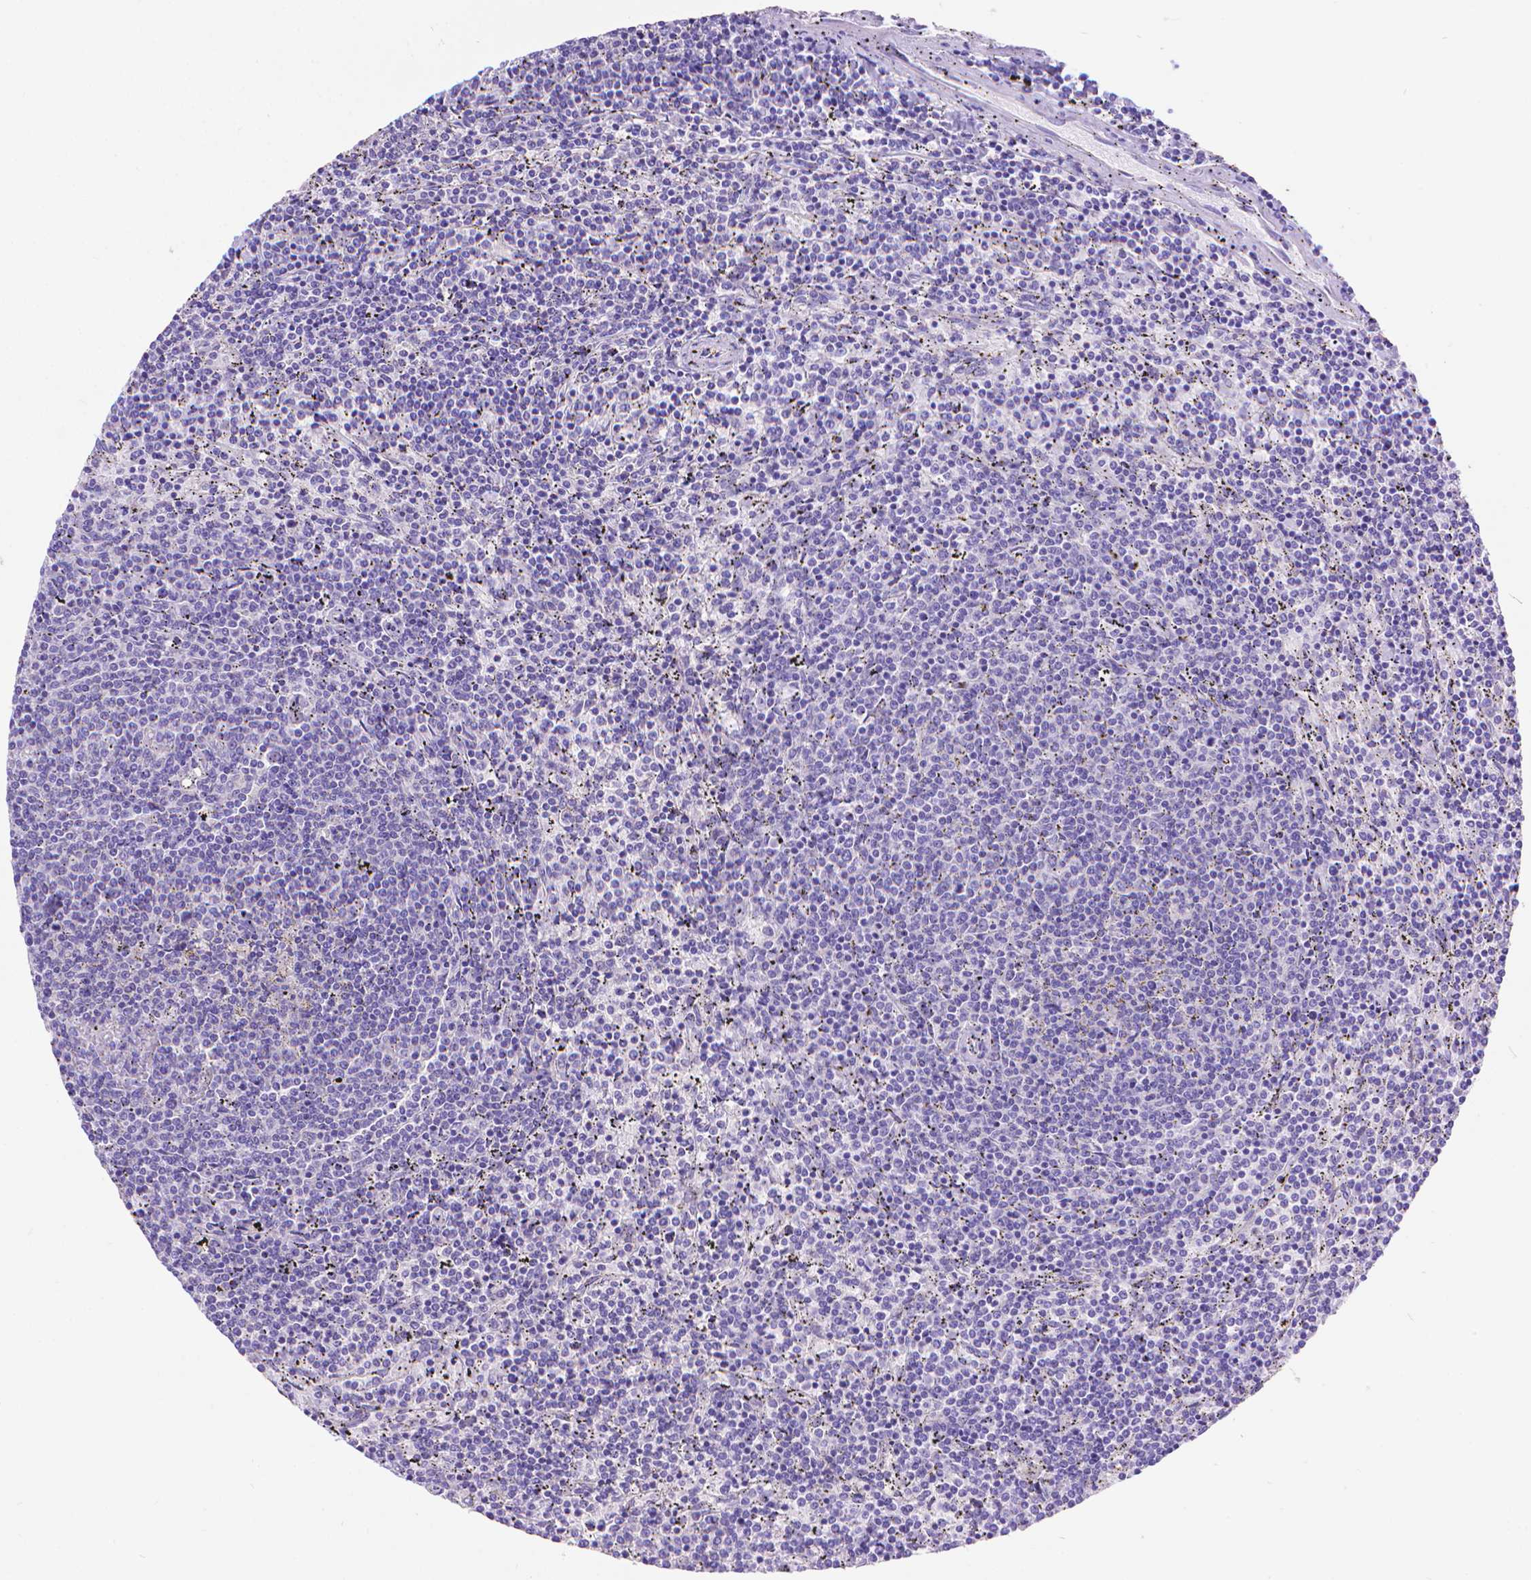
{"staining": {"intensity": "negative", "quantity": "none", "location": "none"}, "tissue": "lymphoma", "cell_type": "Tumor cells", "image_type": "cancer", "snomed": [{"axis": "morphology", "description": "Malignant lymphoma, non-Hodgkin's type, Low grade"}, {"axis": "topography", "description": "Spleen"}], "caption": "There is no significant expression in tumor cells of malignant lymphoma, non-Hodgkin's type (low-grade).", "gene": "DHRS2", "patient": {"sex": "female", "age": 50}}